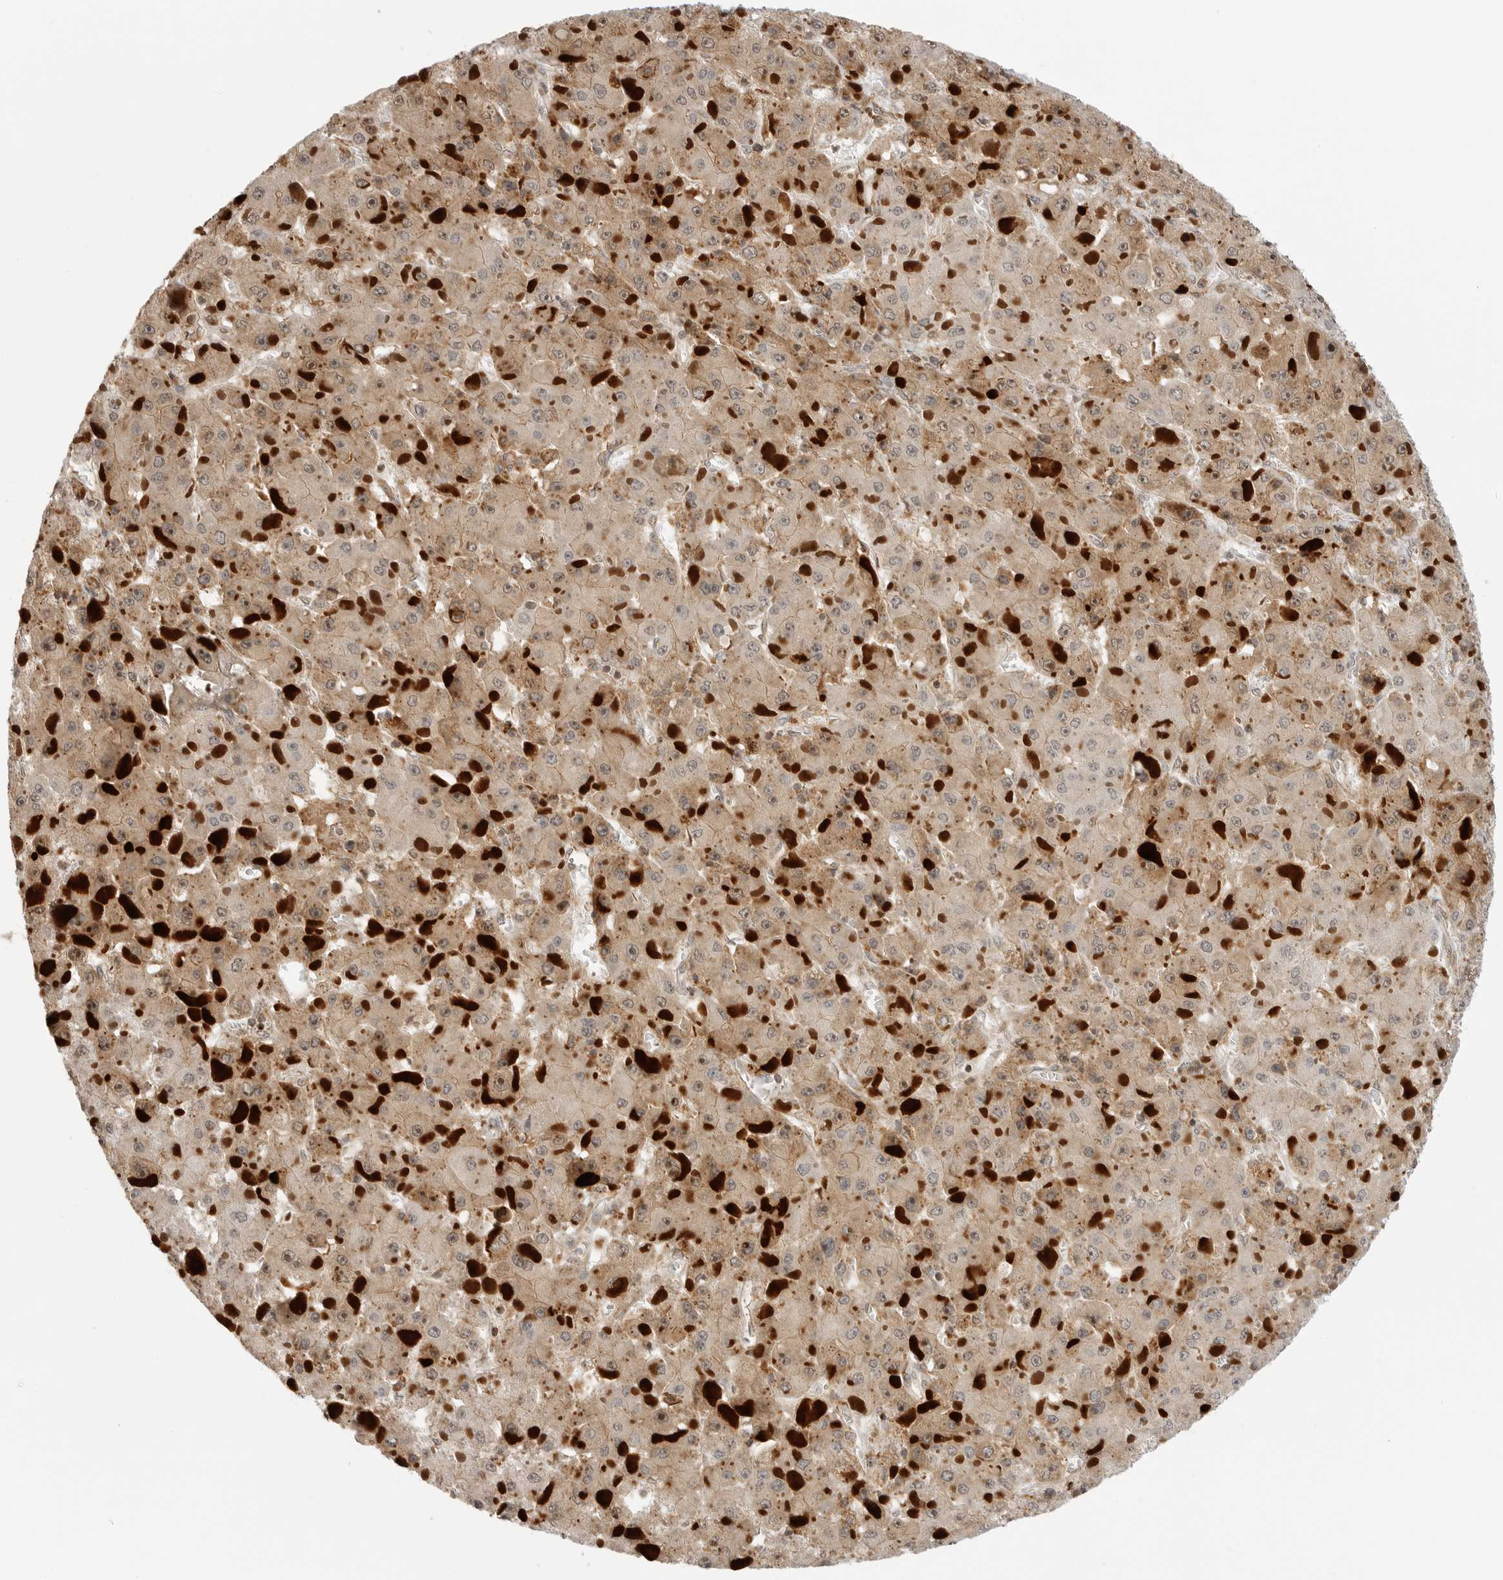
{"staining": {"intensity": "moderate", "quantity": "25%-75%", "location": "cytoplasmic/membranous"}, "tissue": "liver cancer", "cell_type": "Tumor cells", "image_type": "cancer", "snomed": [{"axis": "morphology", "description": "Carcinoma, Hepatocellular, NOS"}, {"axis": "topography", "description": "Liver"}], "caption": "IHC of human hepatocellular carcinoma (liver) displays medium levels of moderate cytoplasmic/membranous staining in about 25%-75% of tumor cells.", "gene": "GPC2", "patient": {"sex": "female", "age": 73}}